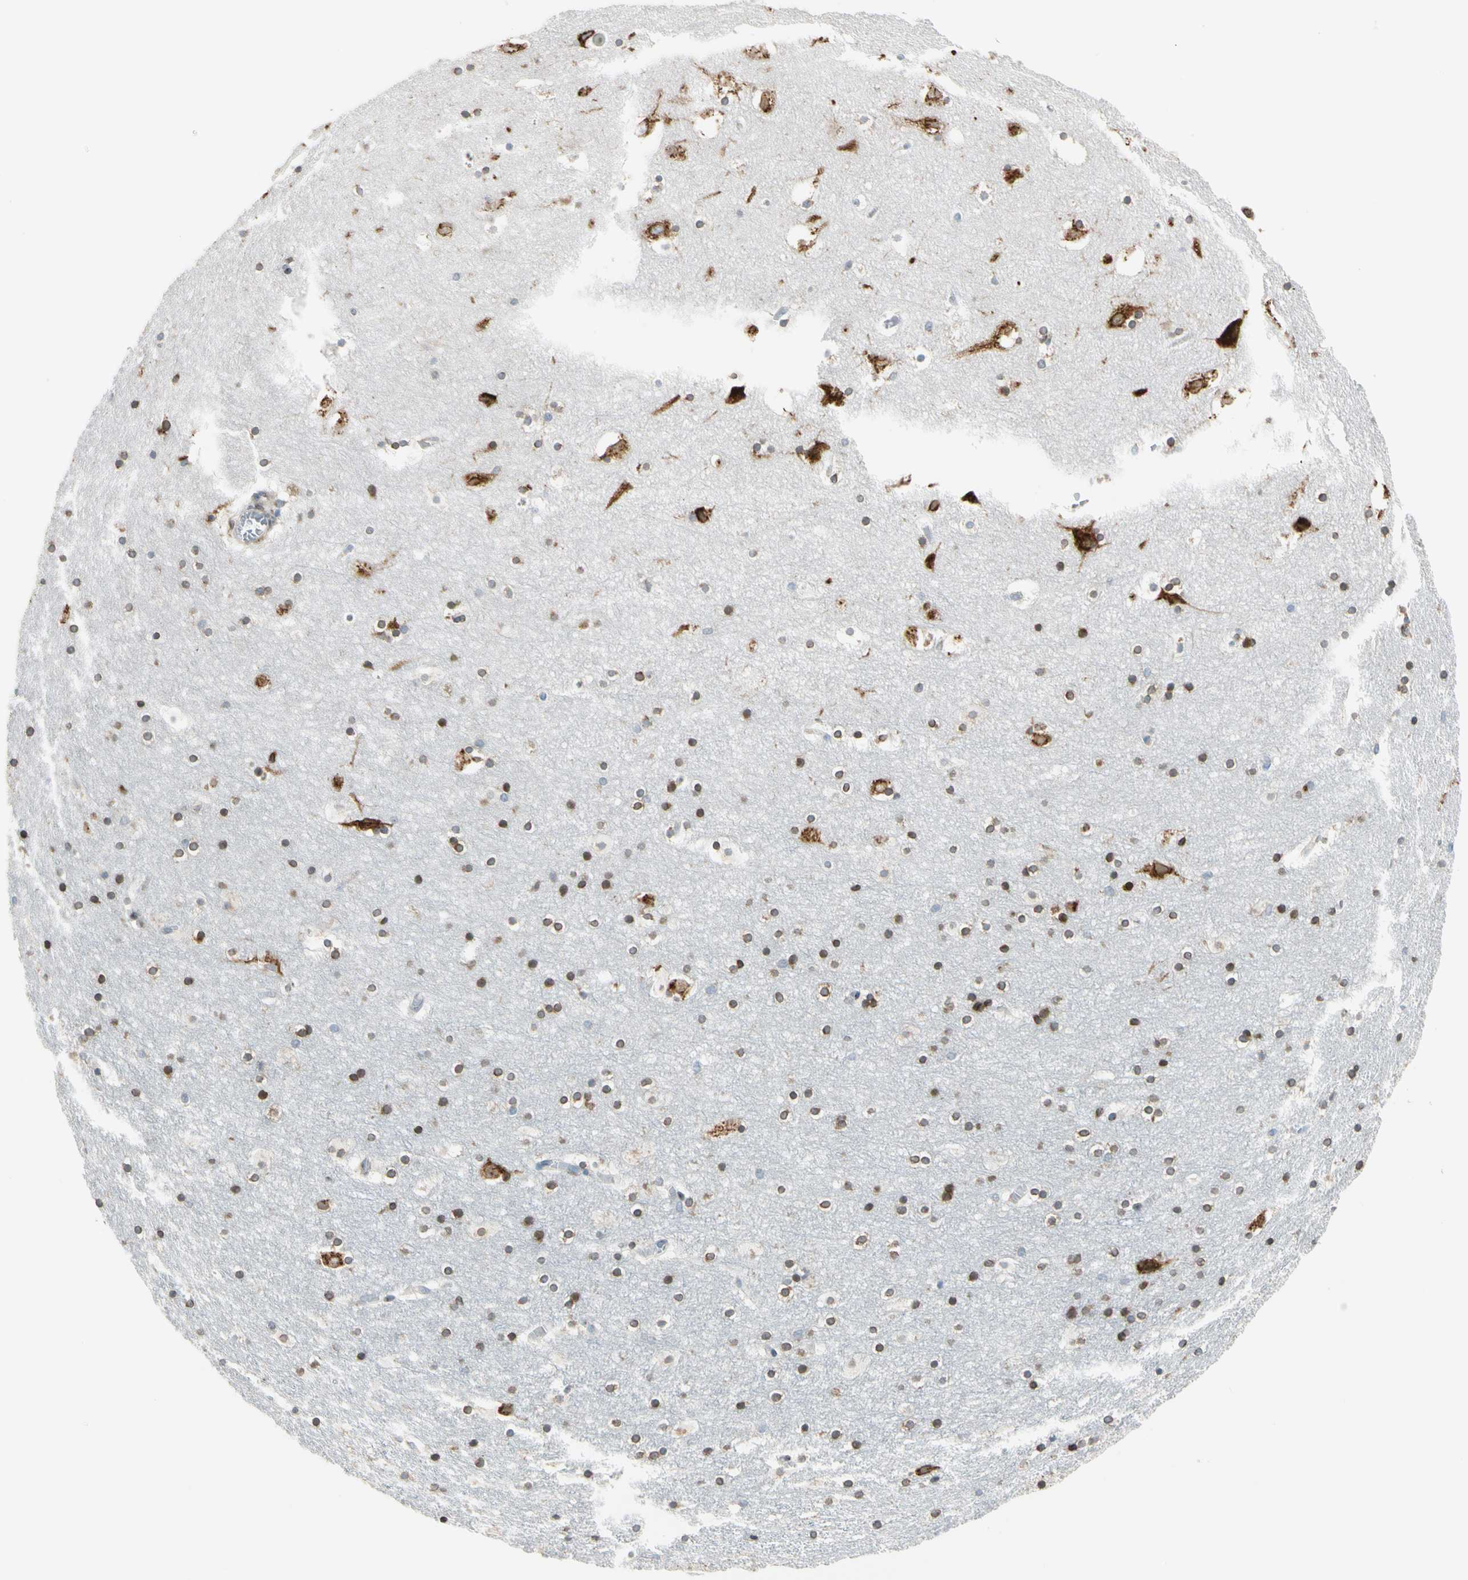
{"staining": {"intensity": "moderate", "quantity": "25%-75%", "location": "cytoplasmic/membranous"}, "tissue": "hippocampus", "cell_type": "Glial cells", "image_type": "normal", "snomed": [{"axis": "morphology", "description": "Normal tissue, NOS"}, {"axis": "topography", "description": "Hippocampus"}], "caption": "Protein staining by immunohistochemistry (IHC) displays moderate cytoplasmic/membranous expression in about 25%-75% of glial cells in normal hippocampus.", "gene": "NUCB1", "patient": {"sex": "male", "age": 45}}